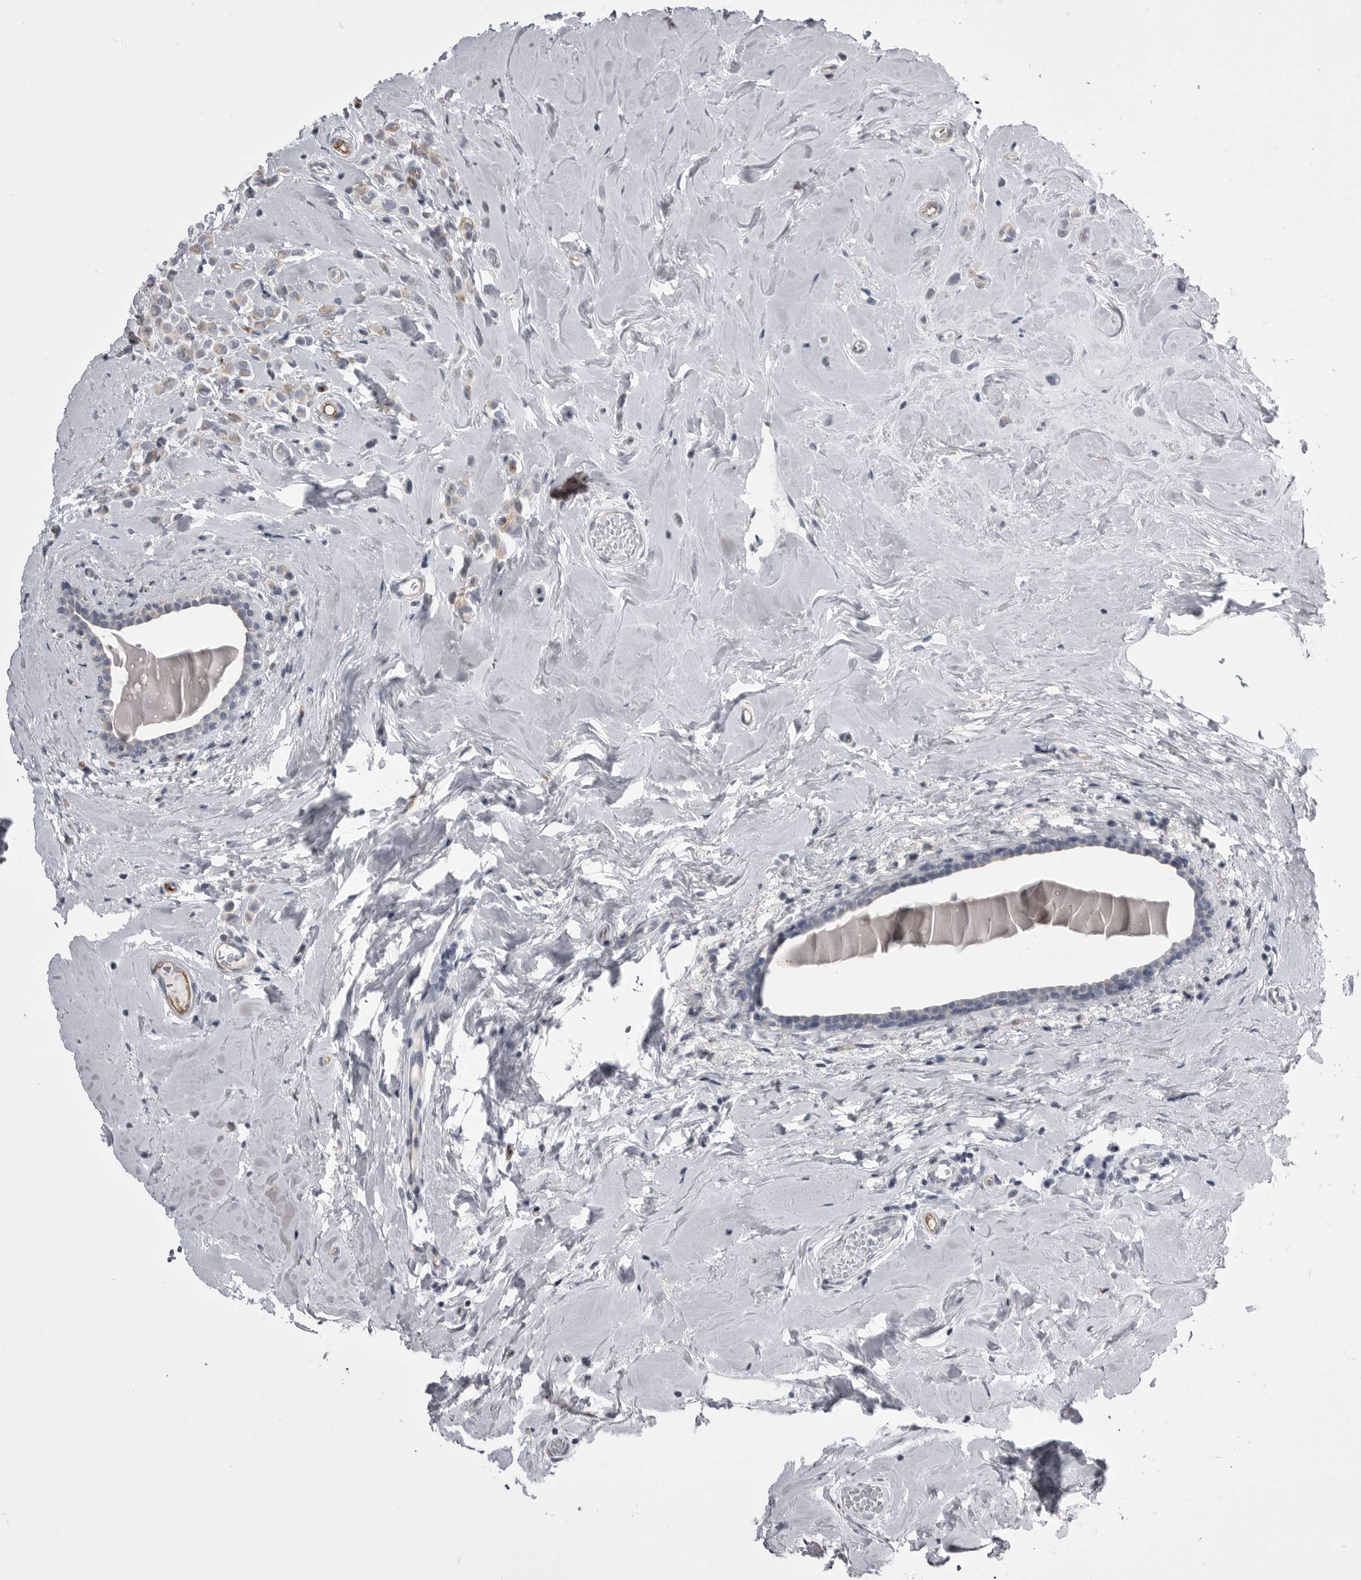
{"staining": {"intensity": "weak", "quantity": ">75%", "location": "cytoplasmic/membranous"}, "tissue": "breast cancer", "cell_type": "Tumor cells", "image_type": "cancer", "snomed": [{"axis": "morphology", "description": "Lobular carcinoma"}, {"axis": "topography", "description": "Breast"}], "caption": "About >75% of tumor cells in lobular carcinoma (breast) display weak cytoplasmic/membranous protein staining as visualized by brown immunohistochemical staining.", "gene": "OPLAH", "patient": {"sex": "female", "age": 47}}